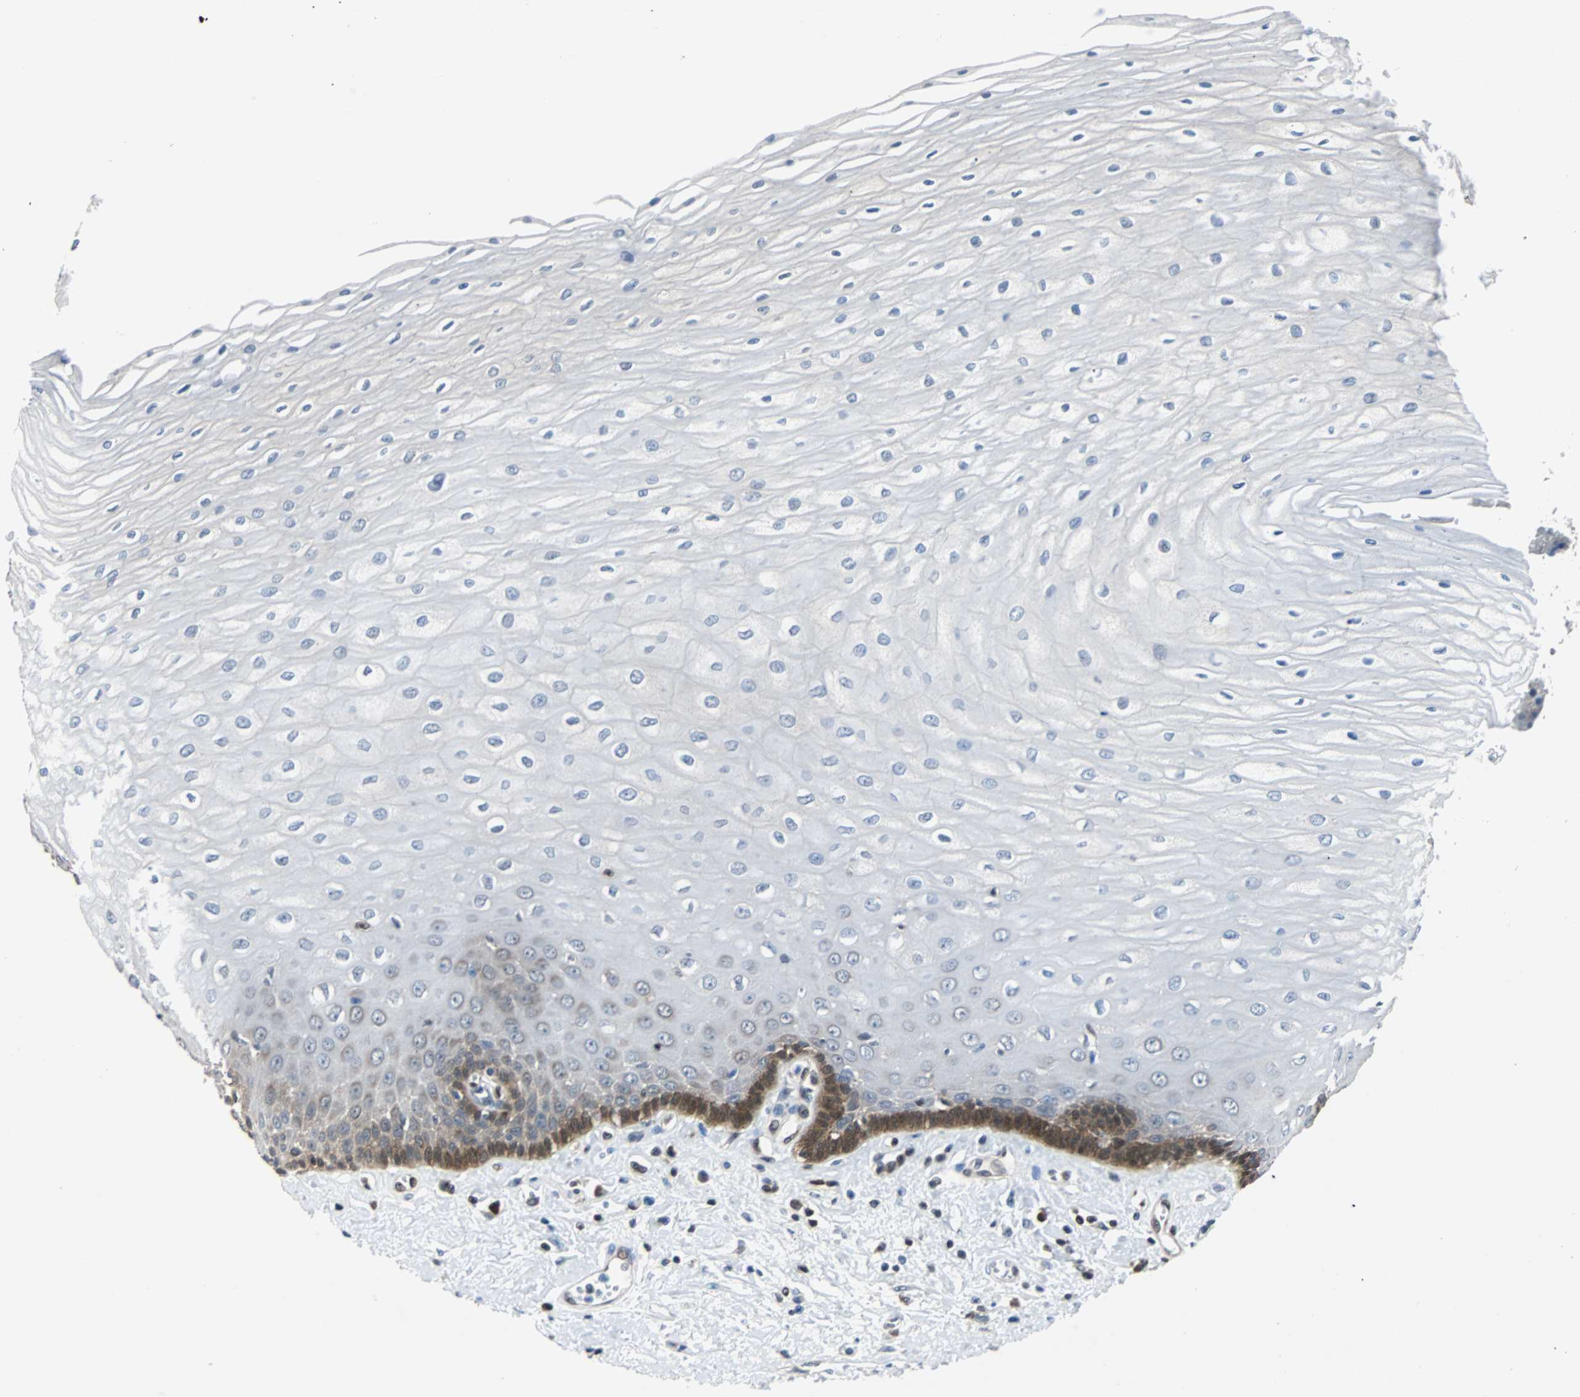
{"staining": {"intensity": "moderate", "quantity": "<25%", "location": "cytoplasmic/membranous,nuclear"}, "tissue": "esophagus", "cell_type": "Squamous epithelial cells", "image_type": "normal", "snomed": [{"axis": "morphology", "description": "Normal tissue, NOS"}, {"axis": "morphology", "description": "Squamous cell carcinoma, NOS"}, {"axis": "topography", "description": "Esophagus"}], "caption": "Brown immunohistochemical staining in benign human esophagus reveals moderate cytoplasmic/membranous,nuclear positivity in approximately <25% of squamous epithelial cells.", "gene": "MAP2K6", "patient": {"sex": "male", "age": 65}}